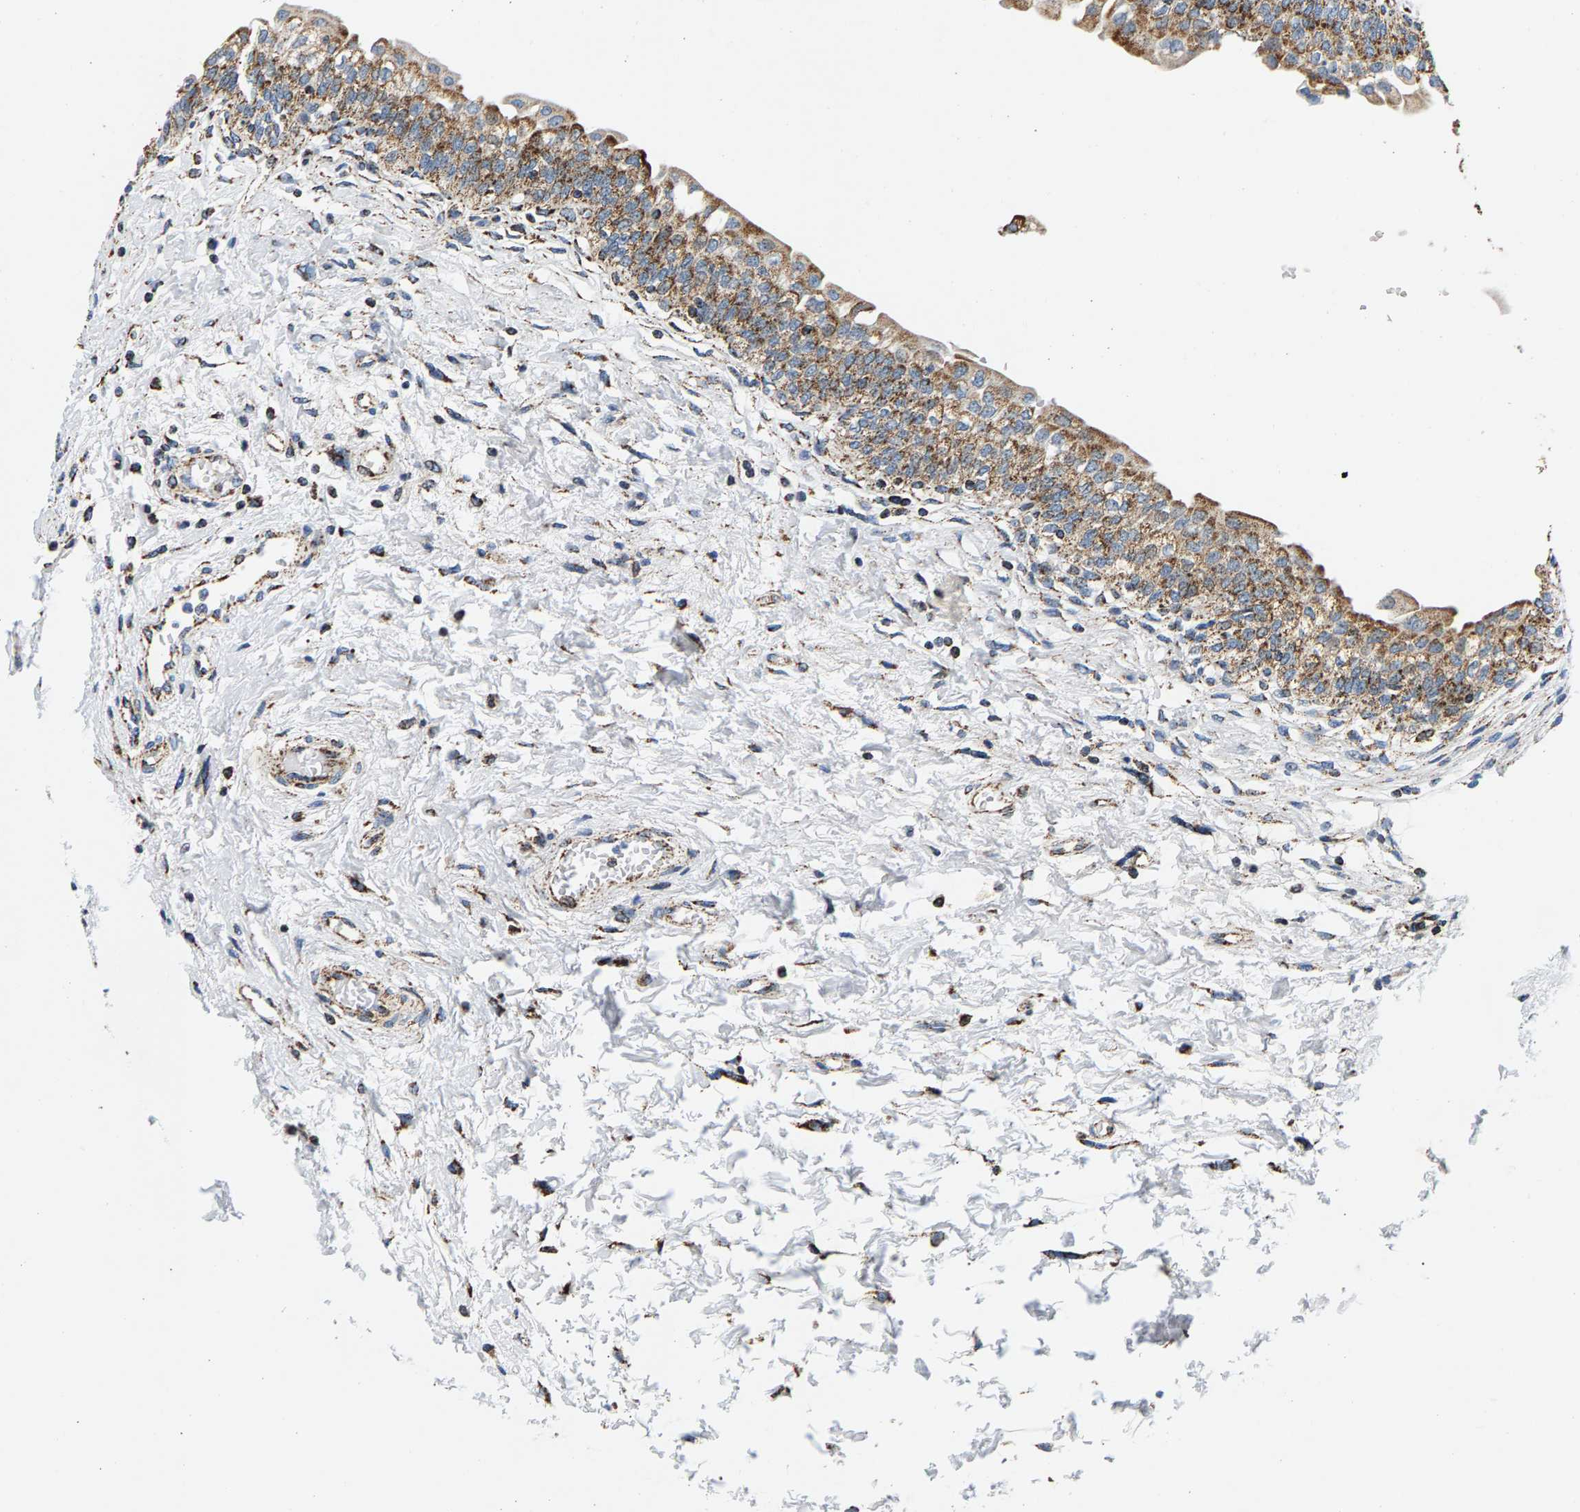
{"staining": {"intensity": "moderate", "quantity": ">75%", "location": "cytoplasmic/membranous"}, "tissue": "urinary bladder", "cell_type": "Urothelial cells", "image_type": "normal", "snomed": [{"axis": "morphology", "description": "Normal tissue, NOS"}, {"axis": "topography", "description": "Urinary bladder"}], "caption": "A brown stain shows moderate cytoplasmic/membranous positivity of a protein in urothelial cells of unremarkable urinary bladder.", "gene": "PDE1A", "patient": {"sex": "male", "age": 55}}